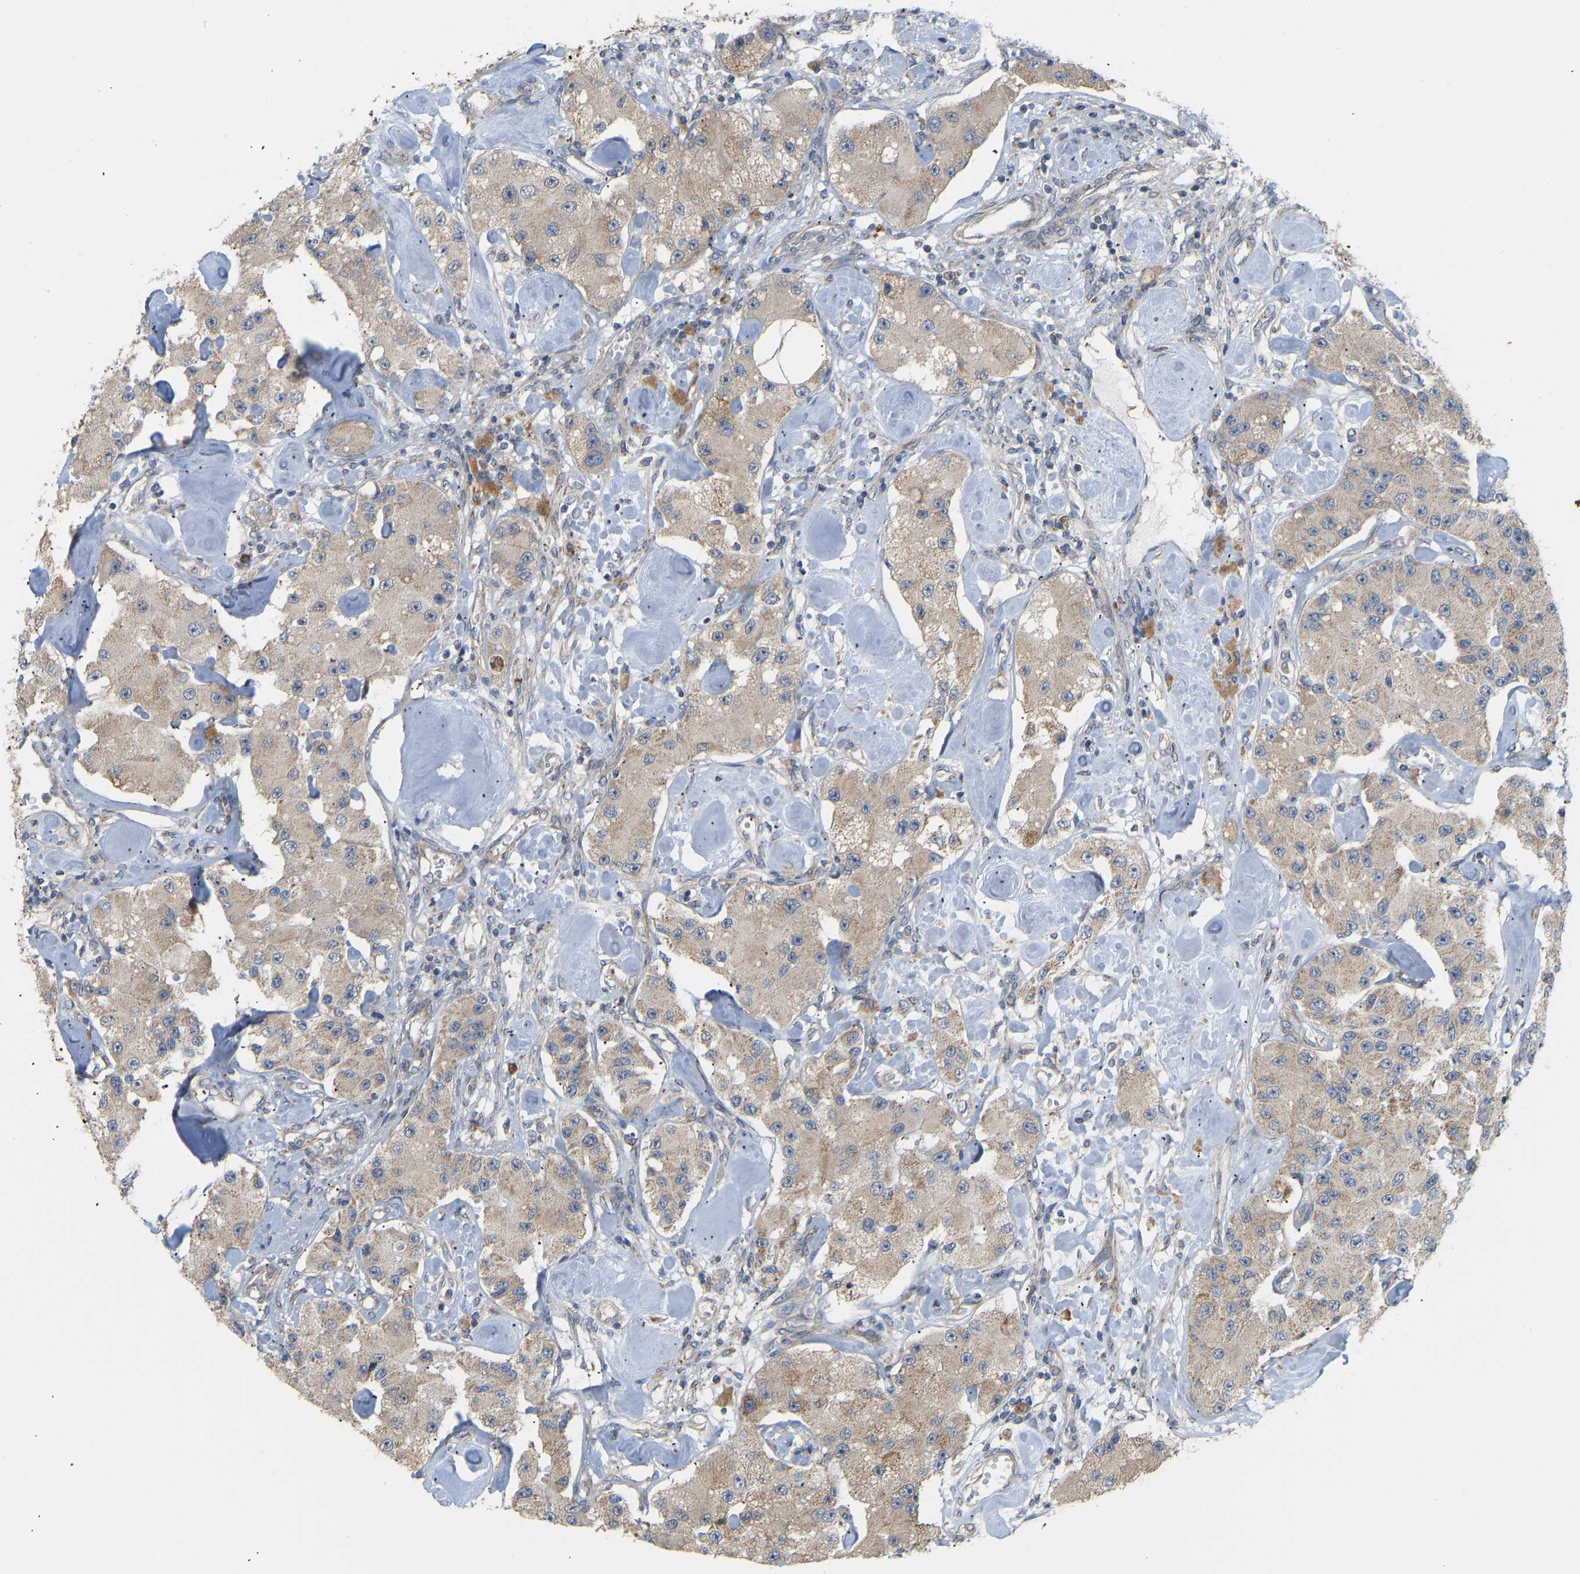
{"staining": {"intensity": "weak", "quantity": "25%-75%", "location": "cytoplasmic/membranous"}, "tissue": "carcinoid", "cell_type": "Tumor cells", "image_type": "cancer", "snomed": [{"axis": "morphology", "description": "Carcinoid, malignant, NOS"}, {"axis": "topography", "description": "Pancreas"}], "caption": "Protein analysis of carcinoid (malignant) tissue displays weak cytoplasmic/membranous positivity in approximately 25%-75% of tumor cells.", "gene": "HACD2", "patient": {"sex": "male", "age": 41}}